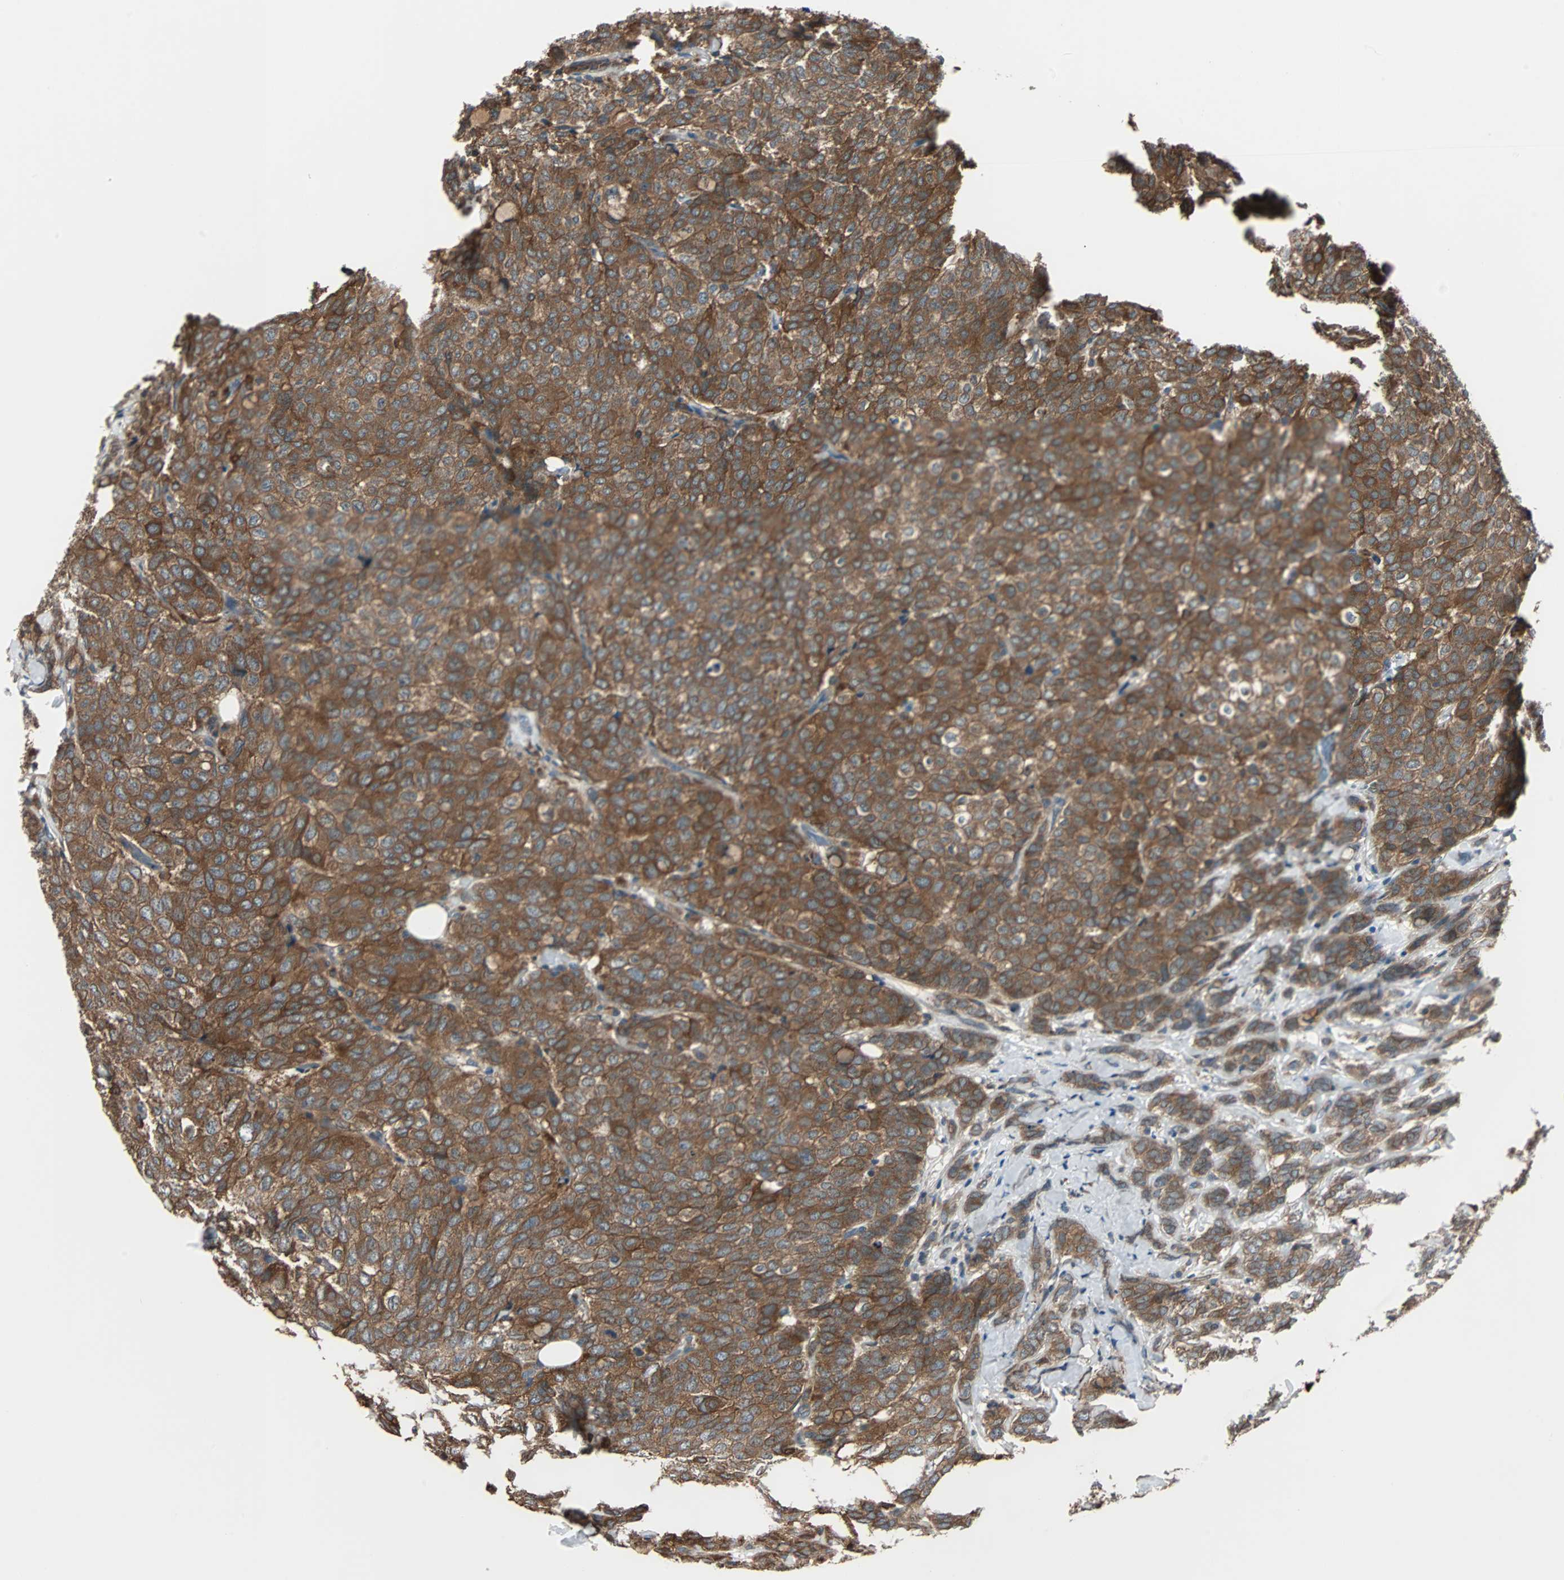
{"staining": {"intensity": "moderate", "quantity": ">75%", "location": "cytoplasmic/membranous"}, "tissue": "breast cancer", "cell_type": "Tumor cells", "image_type": "cancer", "snomed": [{"axis": "morphology", "description": "Lobular carcinoma"}, {"axis": "topography", "description": "Breast"}], "caption": "Immunohistochemical staining of human lobular carcinoma (breast) demonstrates medium levels of moderate cytoplasmic/membranous protein positivity in about >75% of tumor cells.", "gene": "ARF1", "patient": {"sex": "female", "age": 60}}